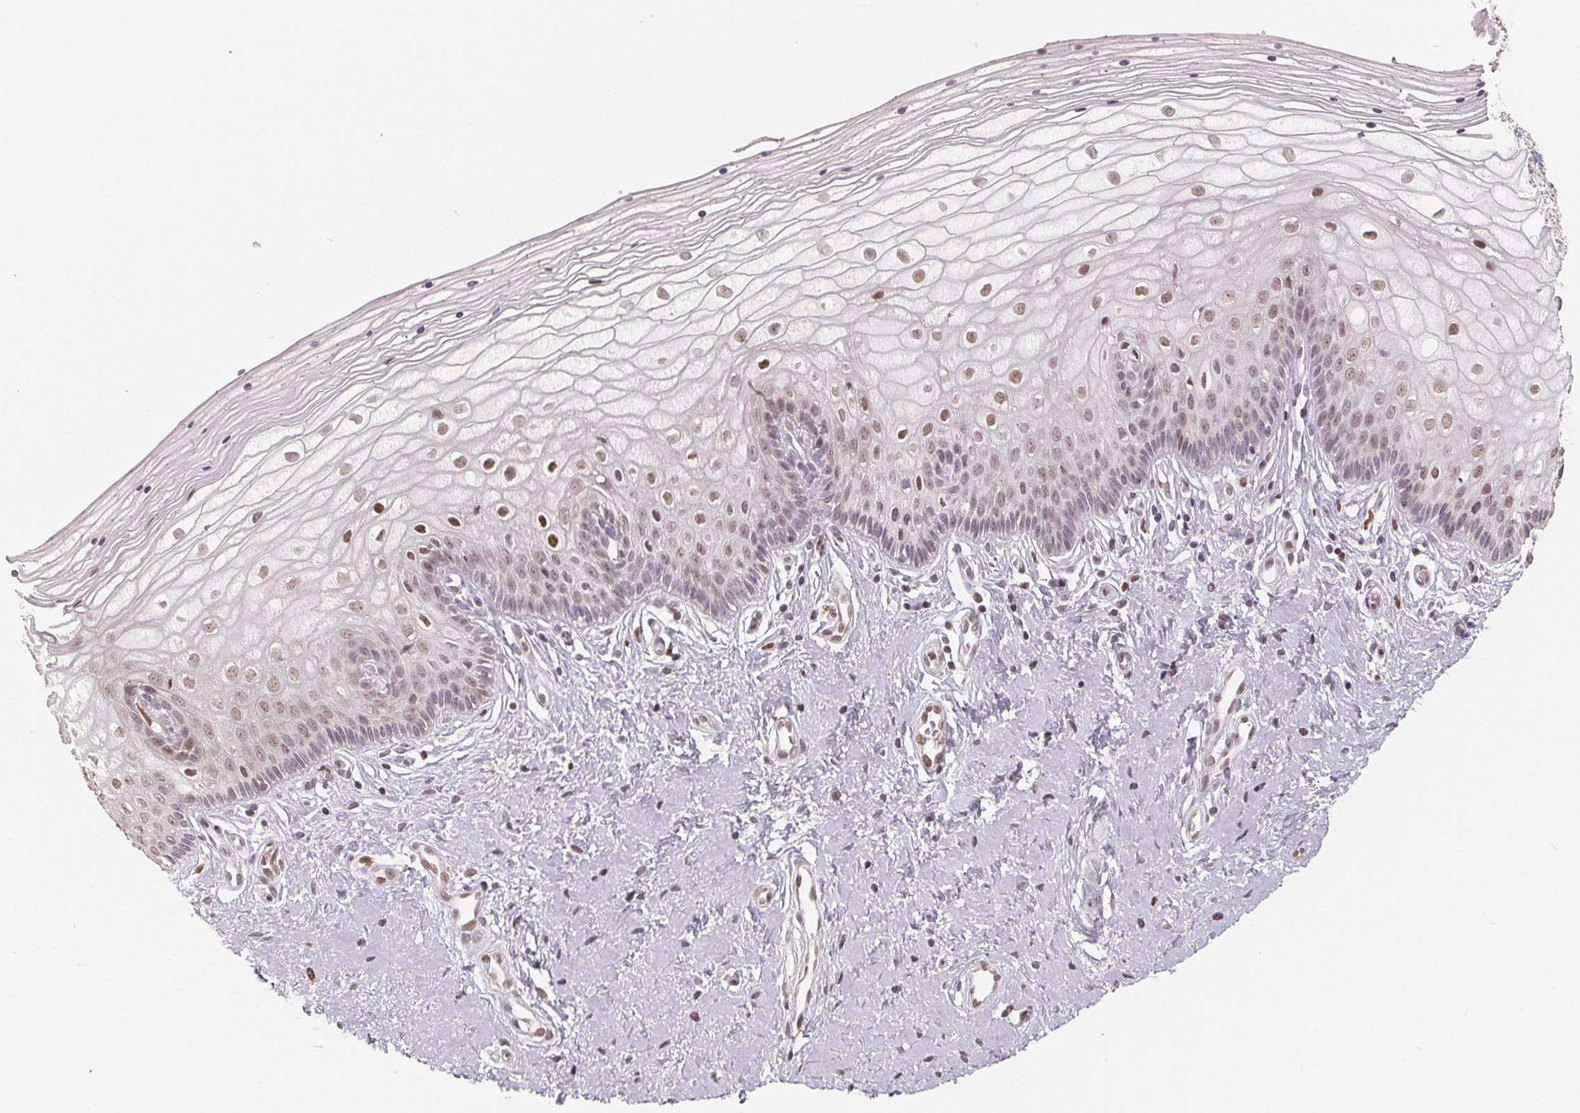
{"staining": {"intensity": "moderate", "quantity": "25%-75%", "location": "nuclear"}, "tissue": "vagina", "cell_type": "Squamous epithelial cells", "image_type": "normal", "snomed": [{"axis": "morphology", "description": "Normal tissue, NOS"}, {"axis": "topography", "description": "Vagina"}], "caption": "Squamous epithelial cells demonstrate medium levels of moderate nuclear expression in about 25%-75% of cells in unremarkable vagina.", "gene": "CCDC138", "patient": {"sex": "female", "age": 39}}